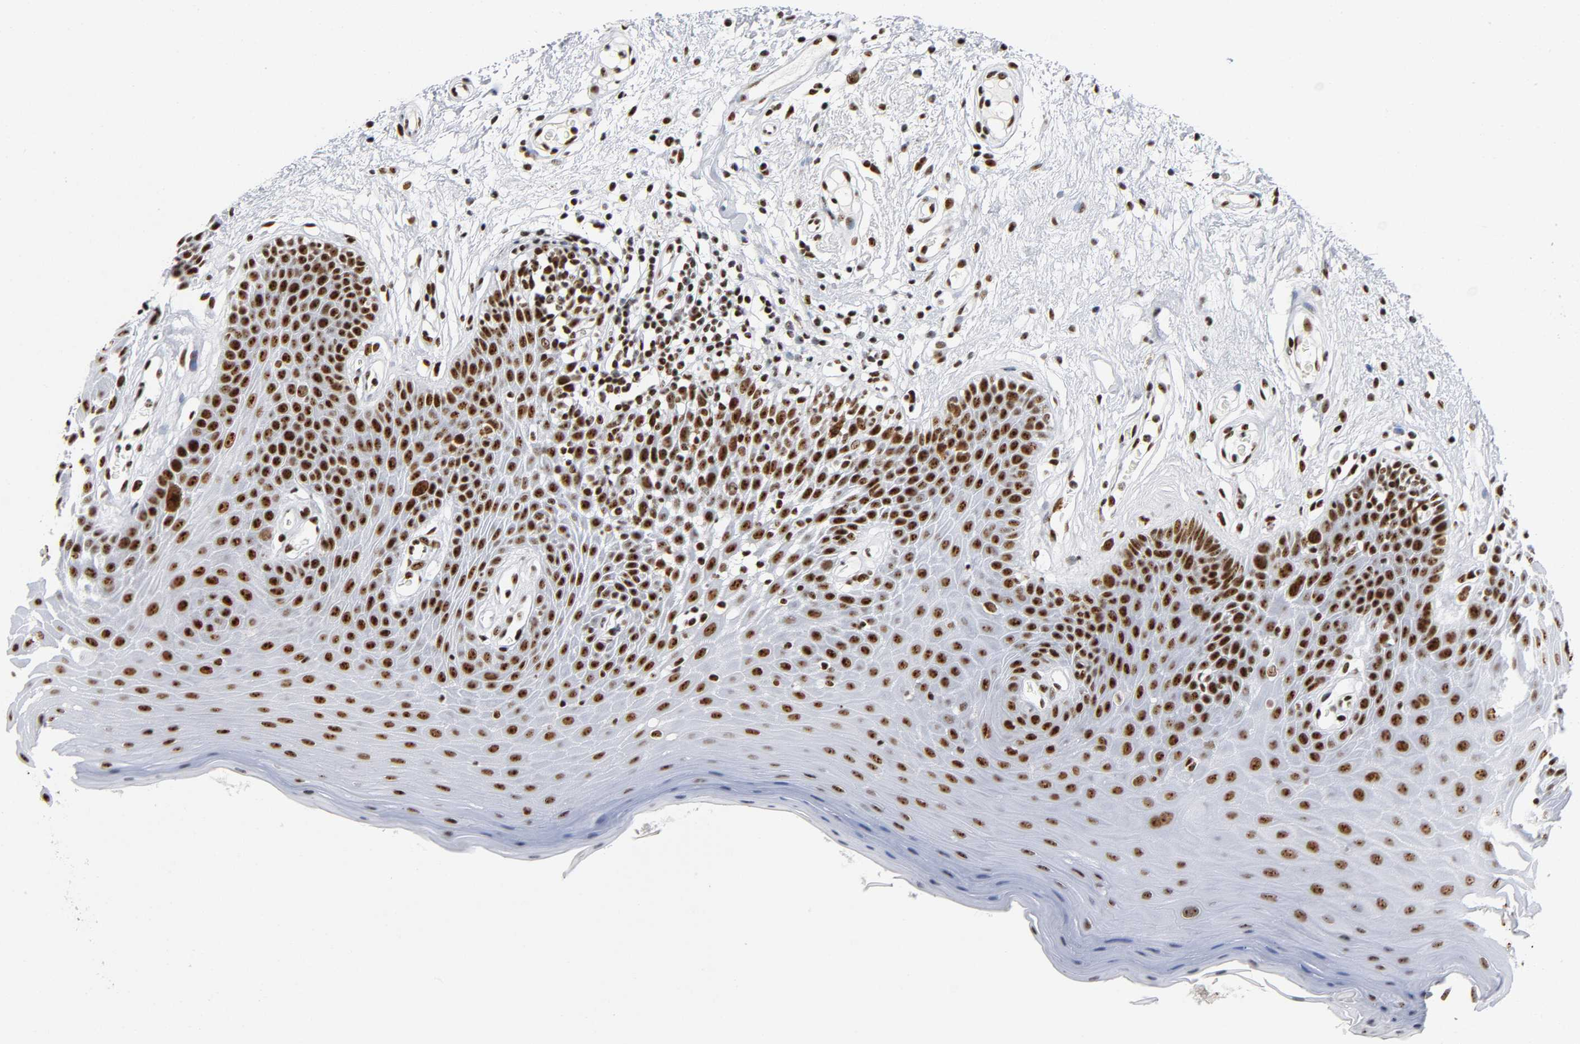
{"staining": {"intensity": "strong", "quantity": ">75%", "location": "nuclear"}, "tissue": "oral mucosa", "cell_type": "Squamous epithelial cells", "image_type": "normal", "snomed": [{"axis": "morphology", "description": "Normal tissue, NOS"}, {"axis": "morphology", "description": "Squamous cell carcinoma, NOS"}, {"axis": "topography", "description": "Skeletal muscle"}, {"axis": "topography", "description": "Oral tissue"}, {"axis": "topography", "description": "Head-Neck"}], "caption": "Squamous epithelial cells display high levels of strong nuclear positivity in approximately >75% of cells in unremarkable oral mucosa. (IHC, brightfield microscopy, high magnification).", "gene": "UBTF", "patient": {"sex": "male", "age": 71}}